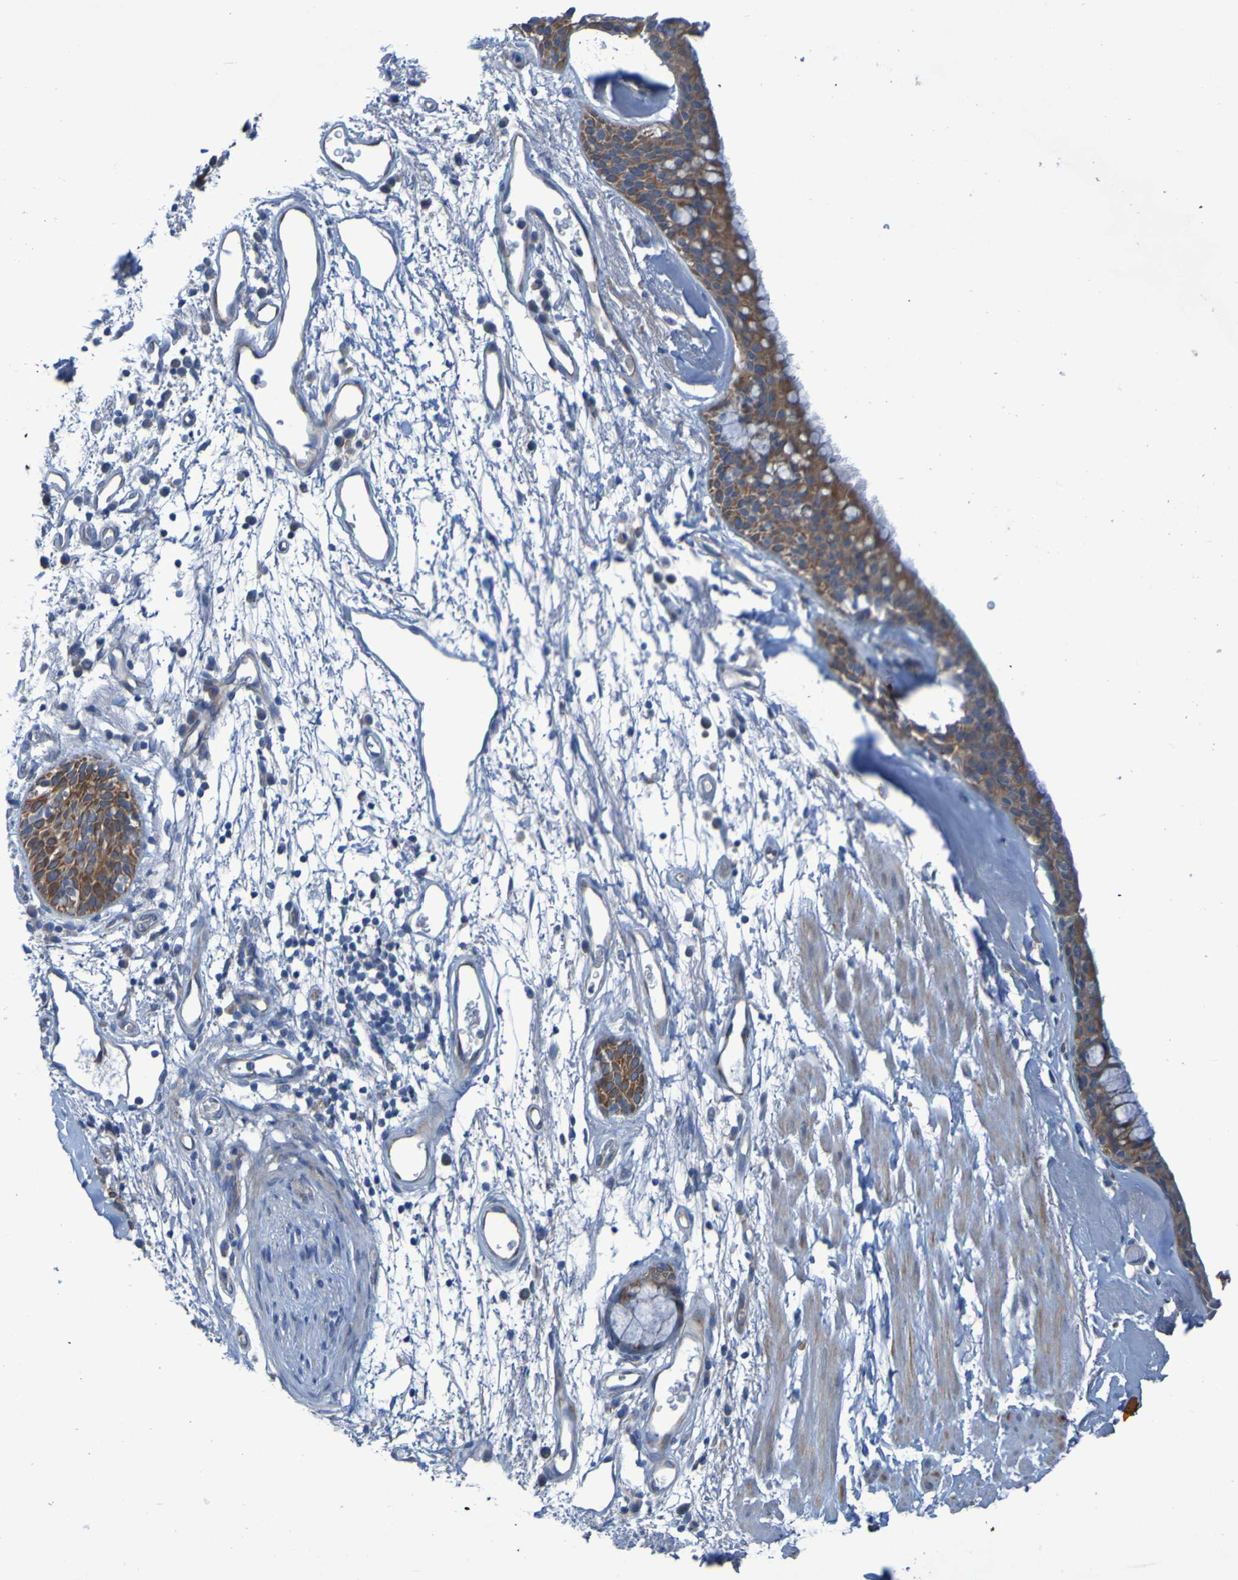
{"staining": {"intensity": "moderate", "quantity": ">75%", "location": "cytoplasmic/membranous"}, "tissue": "bronchus", "cell_type": "Respiratory epithelial cells", "image_type": "normal", "snomed": [{"axis": "morphology", "description": "Normal tissue, NOS"}, {"axis": "morphology", "description": "Adenocarcinoma, NOS"}, {"axis": "topography", "description": "Bronchus"}, {"axis": "topography", "description": "Lung"}], "caption": "There is medium levels of moderate cytoplasmic/membranous expression in respiratory epithelial cells of benign bronchus, as demonstrated by immunohistochemical staining (brown color).", "gene": "NPRL3", "patient": {"sex": "female", "age": 54}}